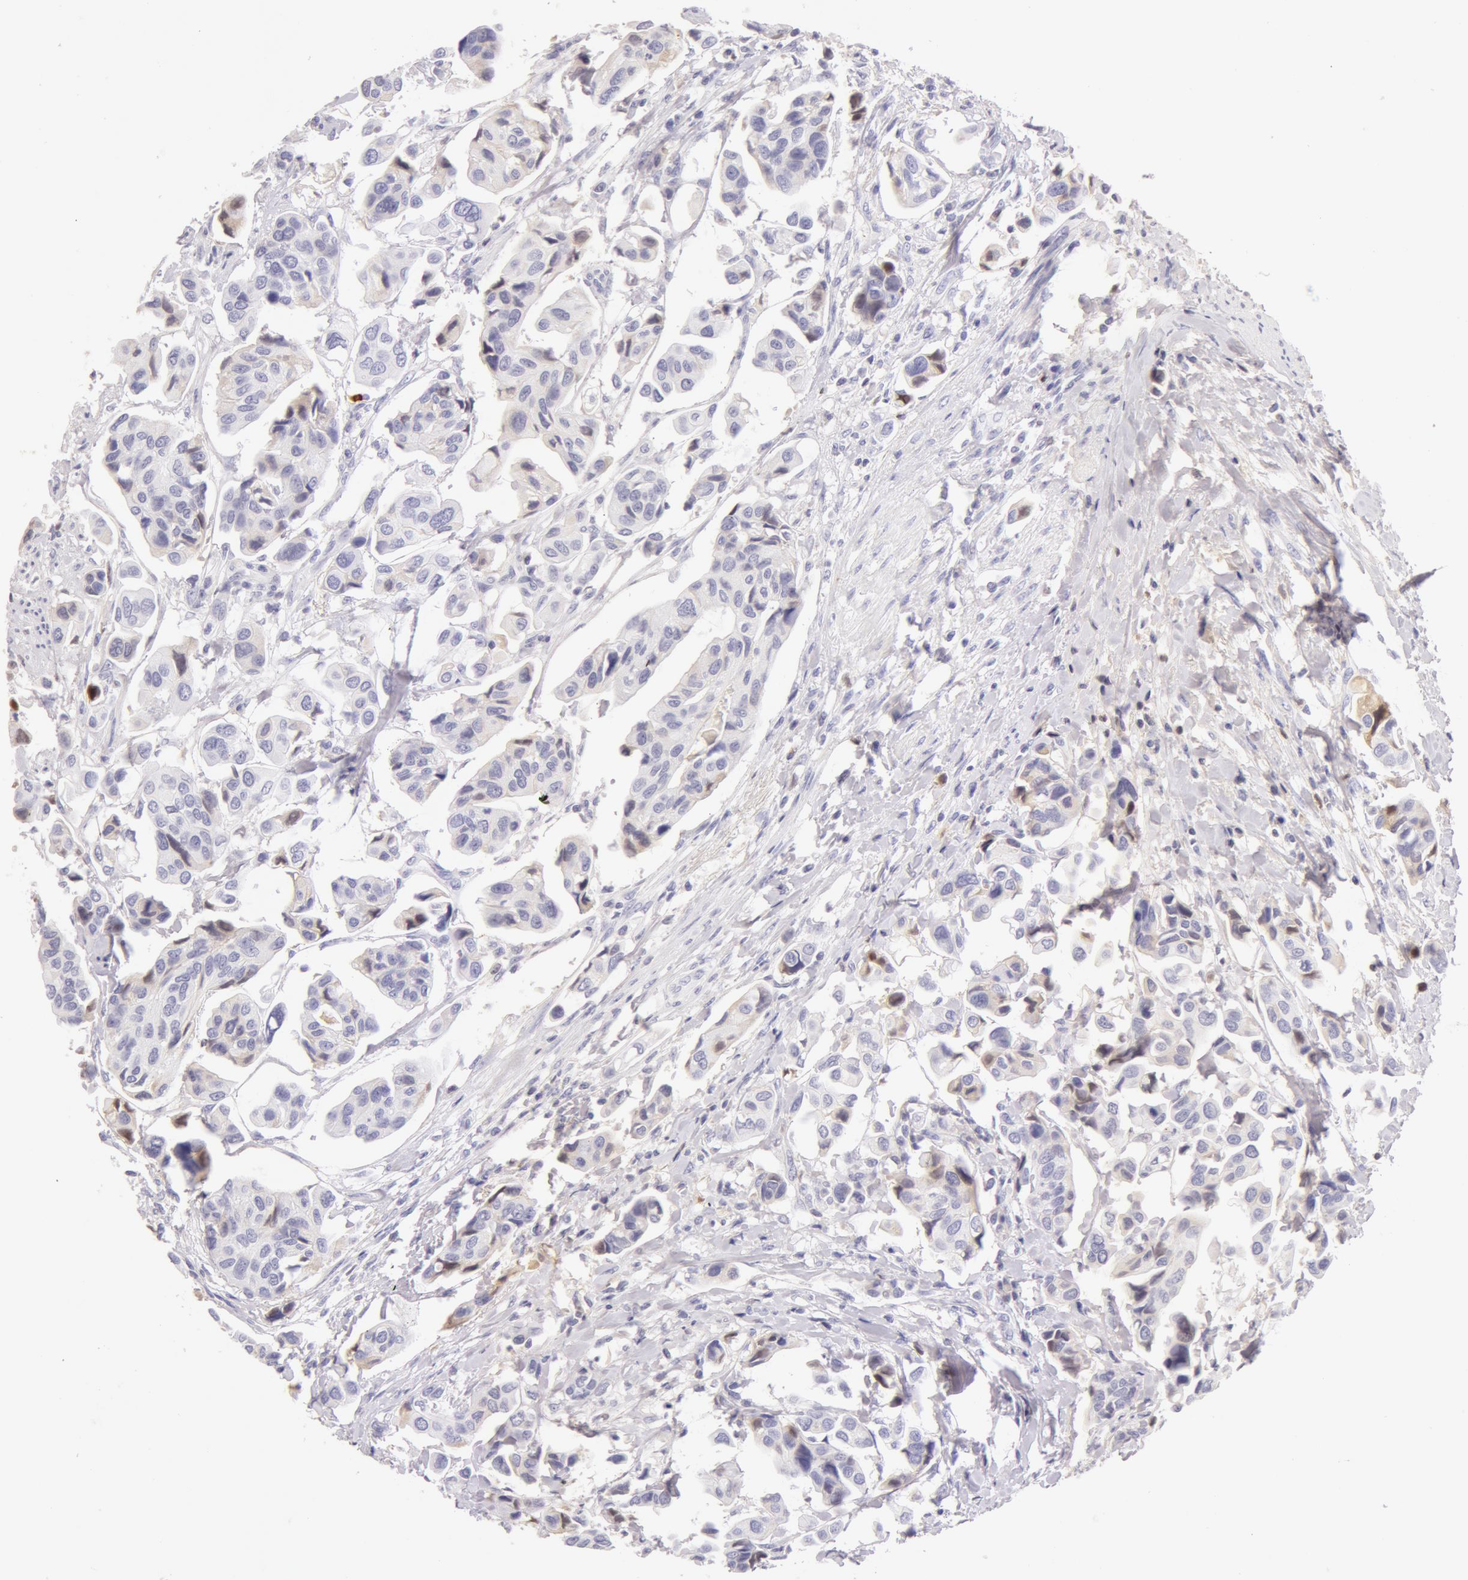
{"staining": {"intensity": "weak", "quantity": "<25%", "location": "cytoplasmic/membranous"}, "tissue": "urothelial cancer", "cell_type": "Tumor cells", "image_type": "cancer", "snomed": [{"axis": "morphology", "description": "Adenocarcinoma, NOS"}, {"axis": "topography", "description": "Urinary bladder"}], "caption": "This is an IHC histopathology image of human urothelial cancer. There is no staining in tumor cells.", "gene": "AHSG", "patient": {"sex": "male", "age": 61}}